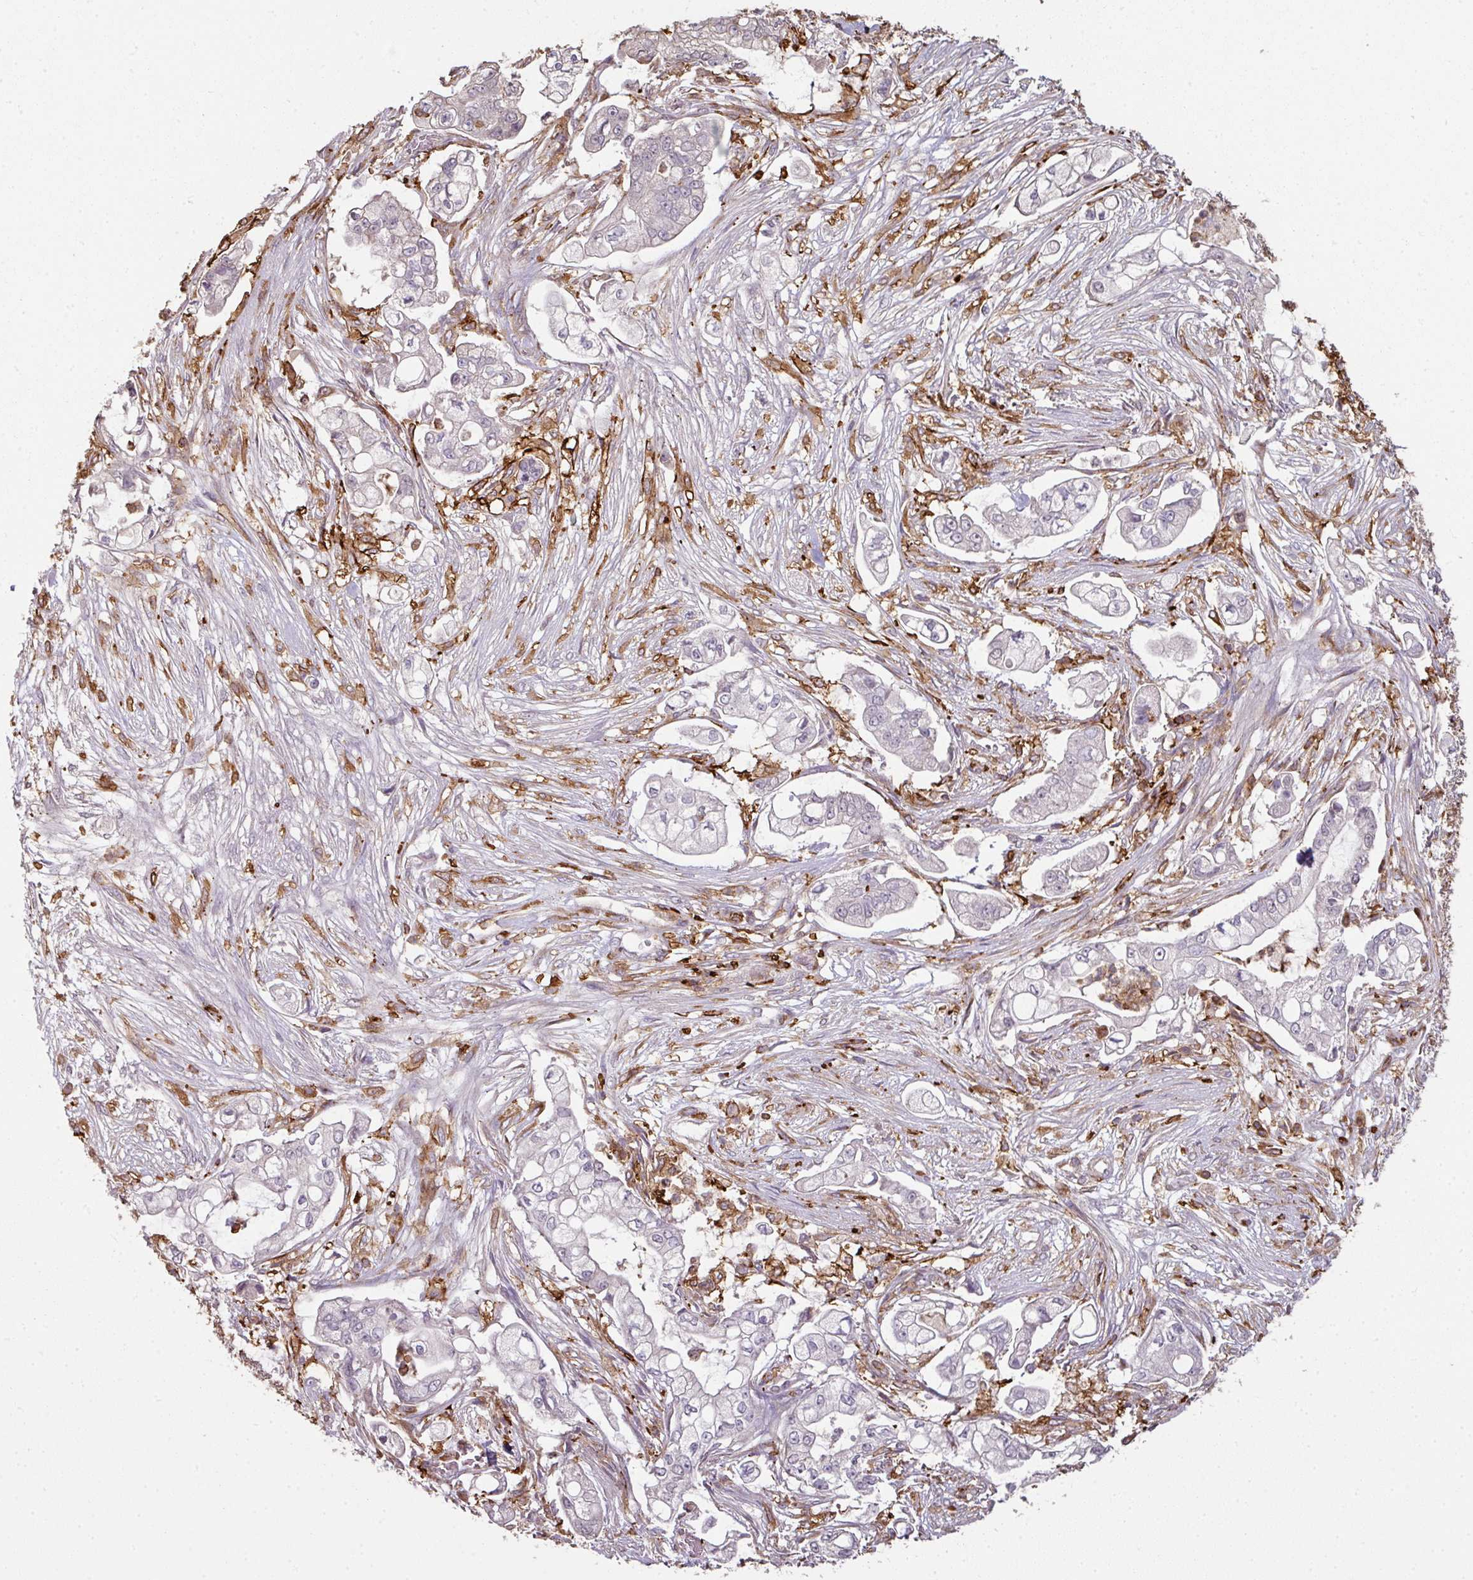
{"staining": {"intensity": "negative", "quantity": "none", "location": "none"}, "tissue": "pancreatic cancer", "cell_type": "Tumor cells", "image_type": "cancer", "snomed": [{"axis": "morphology", "description": "Adenocarcinoma, NOS"}, {"axis": "topography", "description": "Pancreas"}], "caption": "Tumor cells are negative for brown protein staining in adenocarcinoma (pancreatic). Nuclei are stained in blue.", "gene": "OLFML2B", "patient": {"sex": "female", "age": 69}}